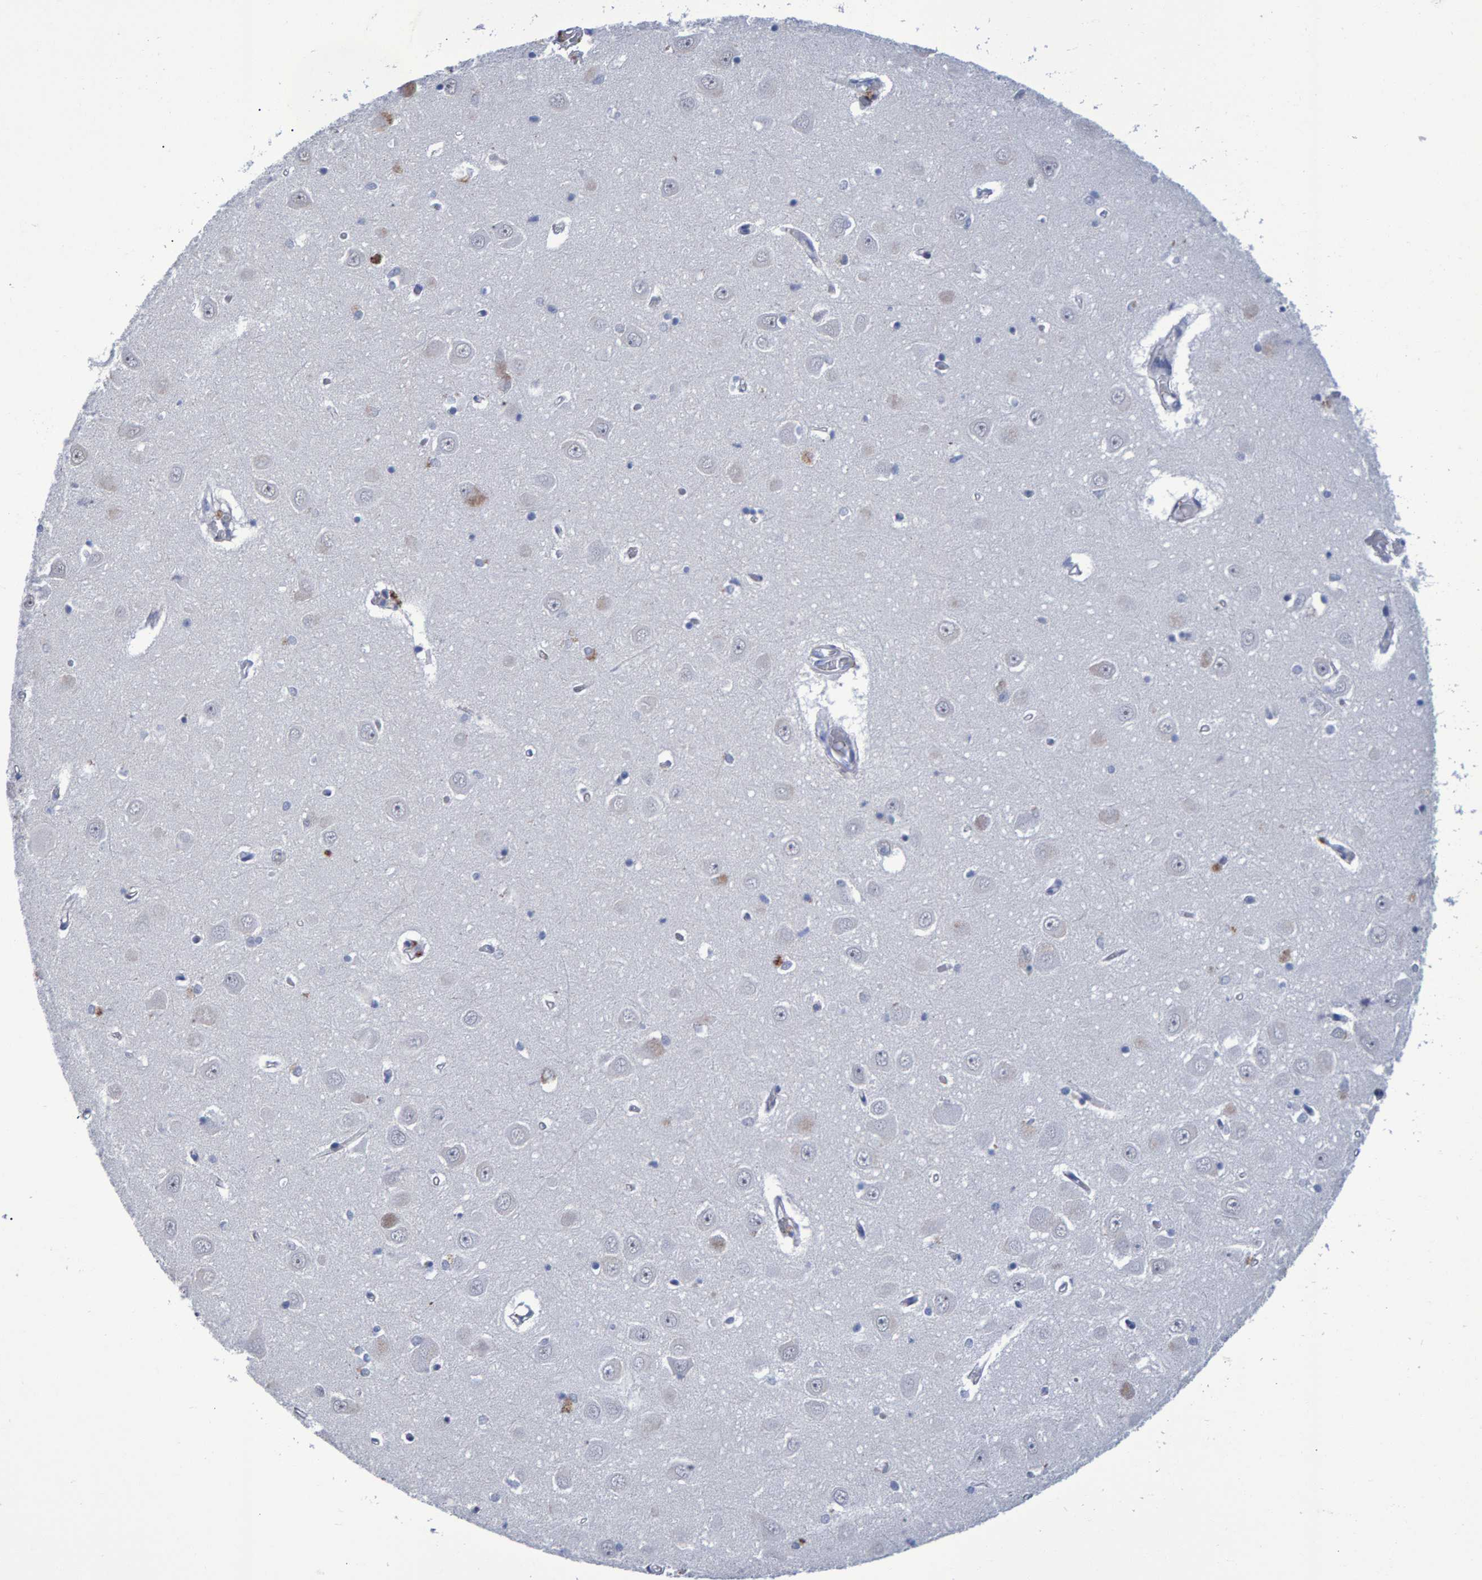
{"staining": {"intensity": "negative", "quantity": "none", "location": "none"}, "tissue": "hippocampus", "cell_type": "Glial cells", "image_type": "normal", "snomed": [{"axis": "morphology", "description": "Normal tissue, NOS"}, {"axis": "topography", "description": "Hippocampus"}], "caption": "This image is of normal hippocampus stained with immunohistochemistry to label a protein in brown with the nuclei are counter-stained blue. There is no expression in glial cells.", "gene": "PROCA1", "patient": {"sex": "male", "age": 70}}